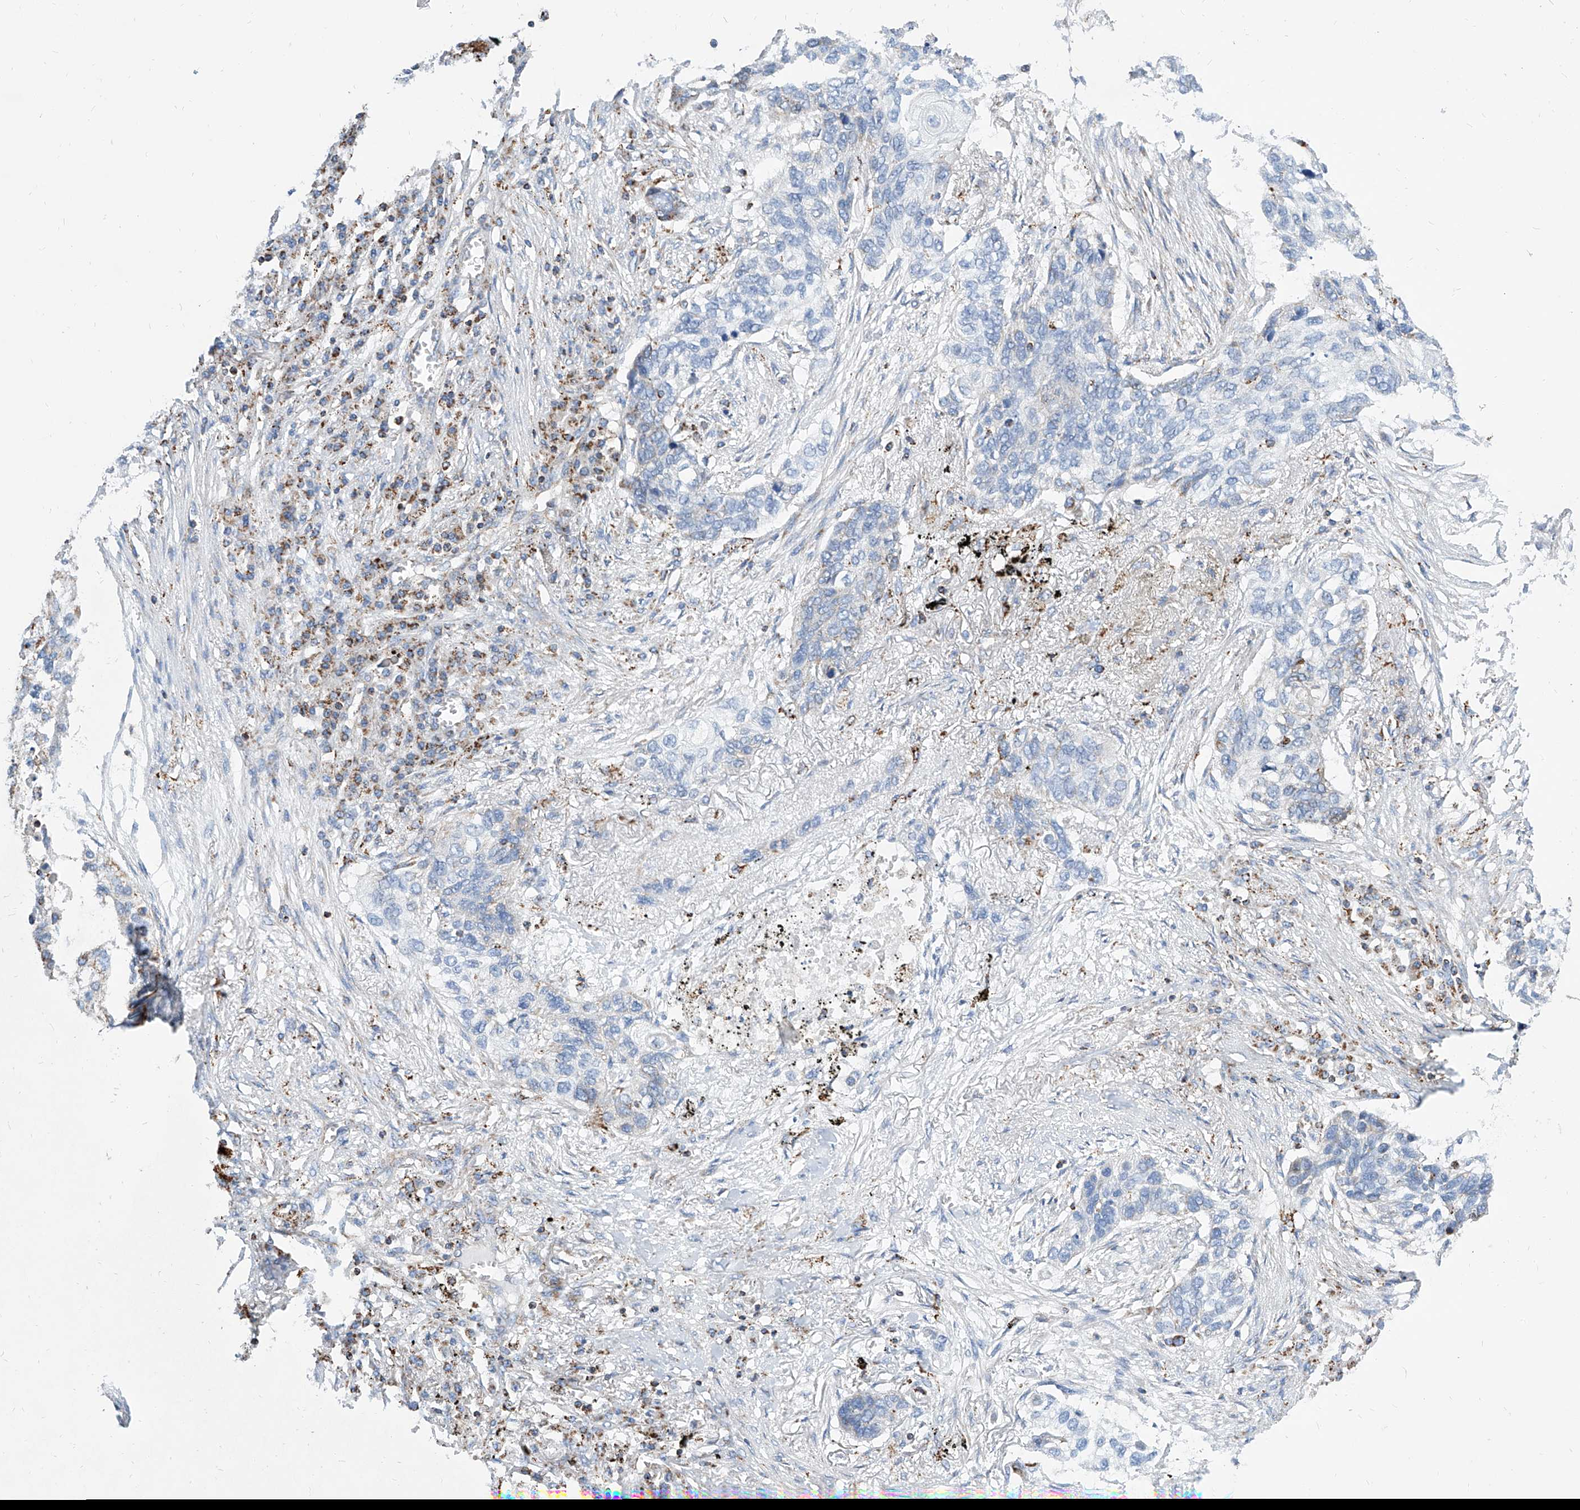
{"staining": {"intensity": "negative", "quantity": "none", "location": "none"}, "tissue": "lung cancer", "cell_type": "Tumor cells", "image_type": "cancer", "snomed": [{"axis": "morphology", "description": "Squamous cell carcinoma, NOS"}, {"axis": "topography", "description": "Lung"}], "caption": "Protein analysis of lung cancer demonstrates no significant expression in tumor cells.", "gene": "CPNE5", "patient": {"sex": "female", "age": 63}}